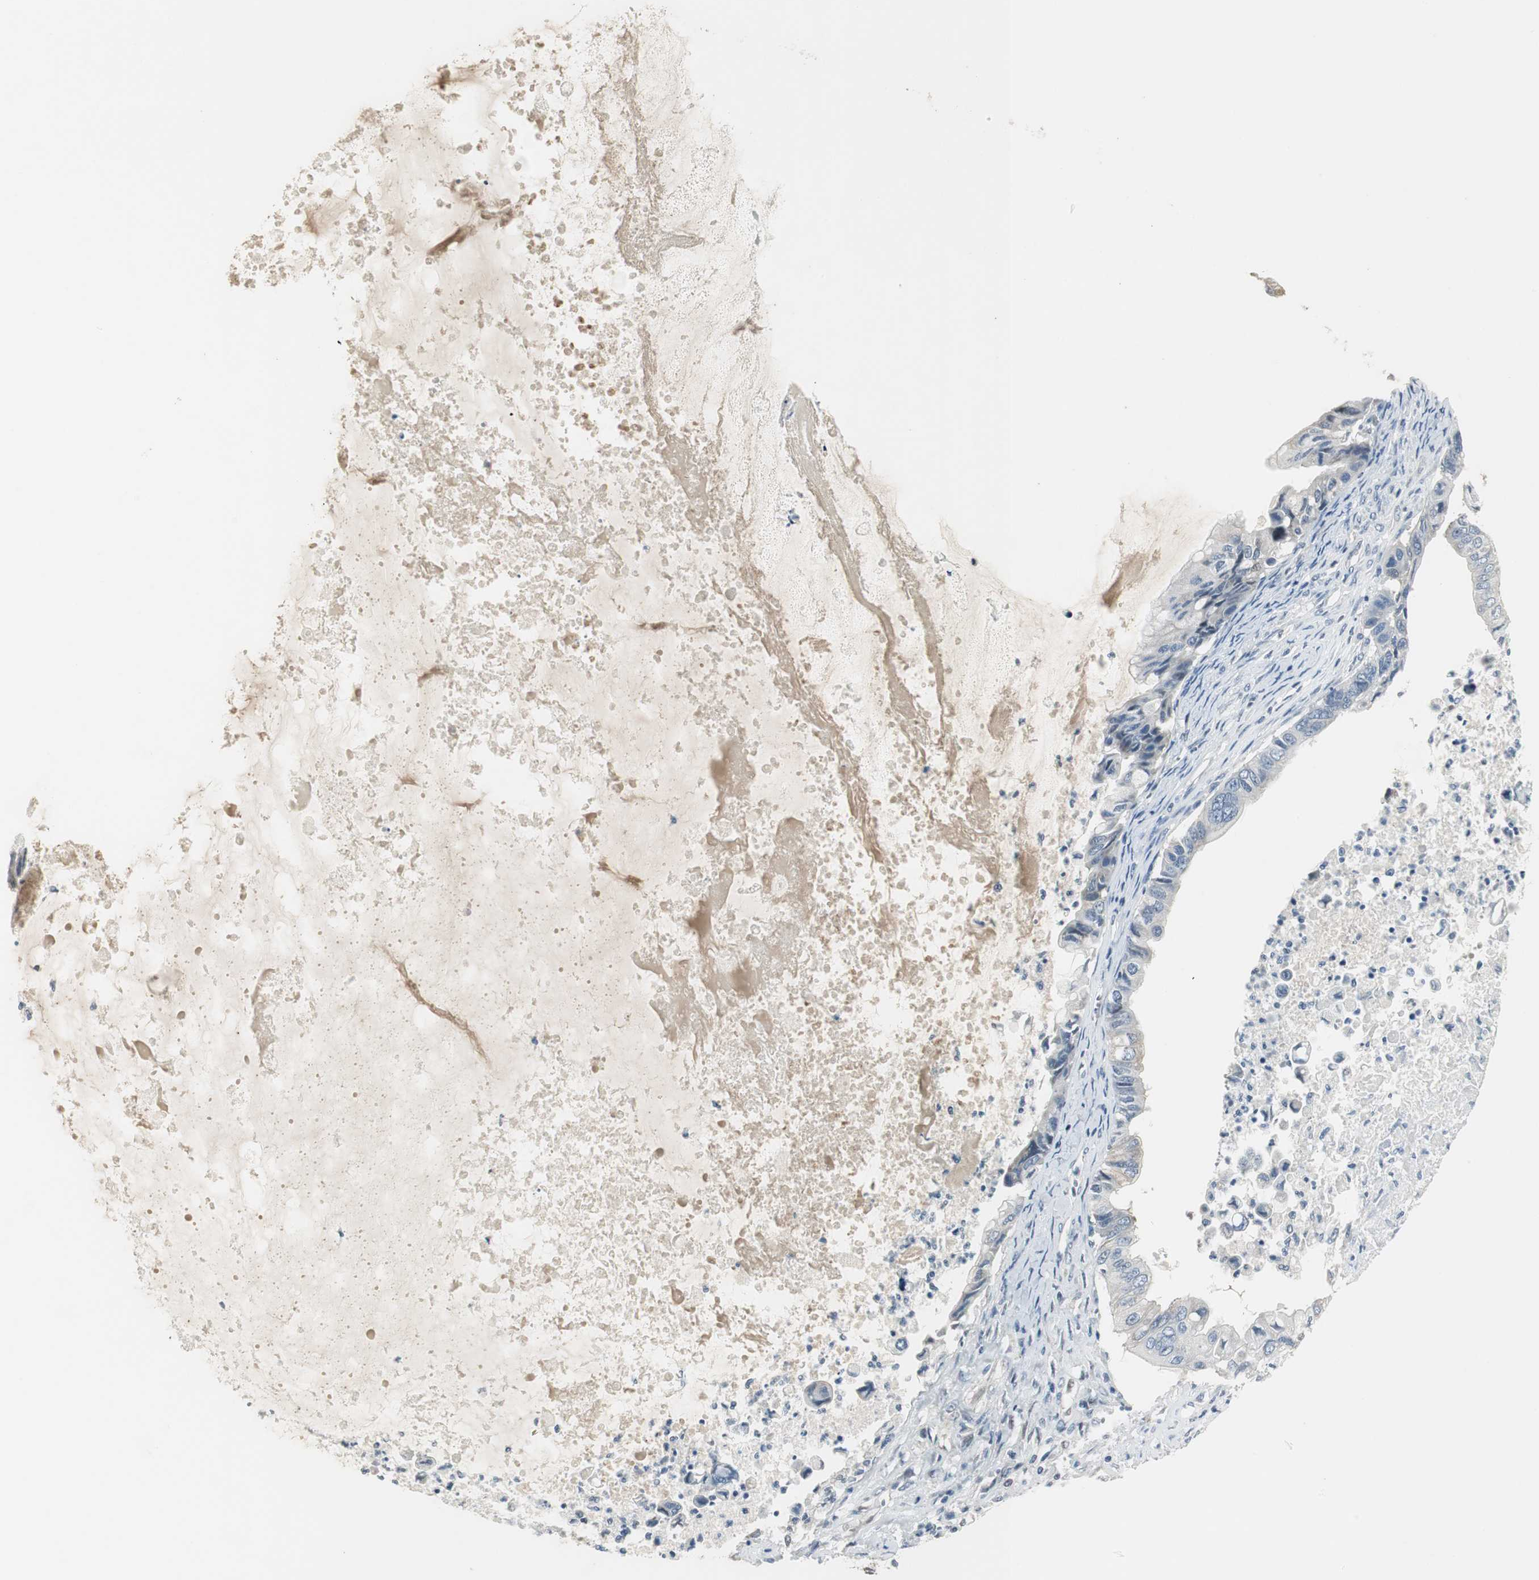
{"staining": {"intensity": "weak", "quantity": "<25%", "location": "cytoplasmic/membranous"}, "tissue": "ovarian cancer", "cell_type": "Tumor cells", "image_type": "cancer", "snomed": [{"axis": "morphology", "description": "Cystadenocarcinoma, mucinous, NOS"}, {"axis": "topography", "description": "Ovary"}], "caption": "Immunohistochemistry (IHC) micrograph of neoplastic tissue: mucinous cystadenocarcinoma (ovarian) stained with DAB reveals no significant protein expression in tumor cells.", "gene": "CCT5", "patient": {"sex": "female", "age": 80}}